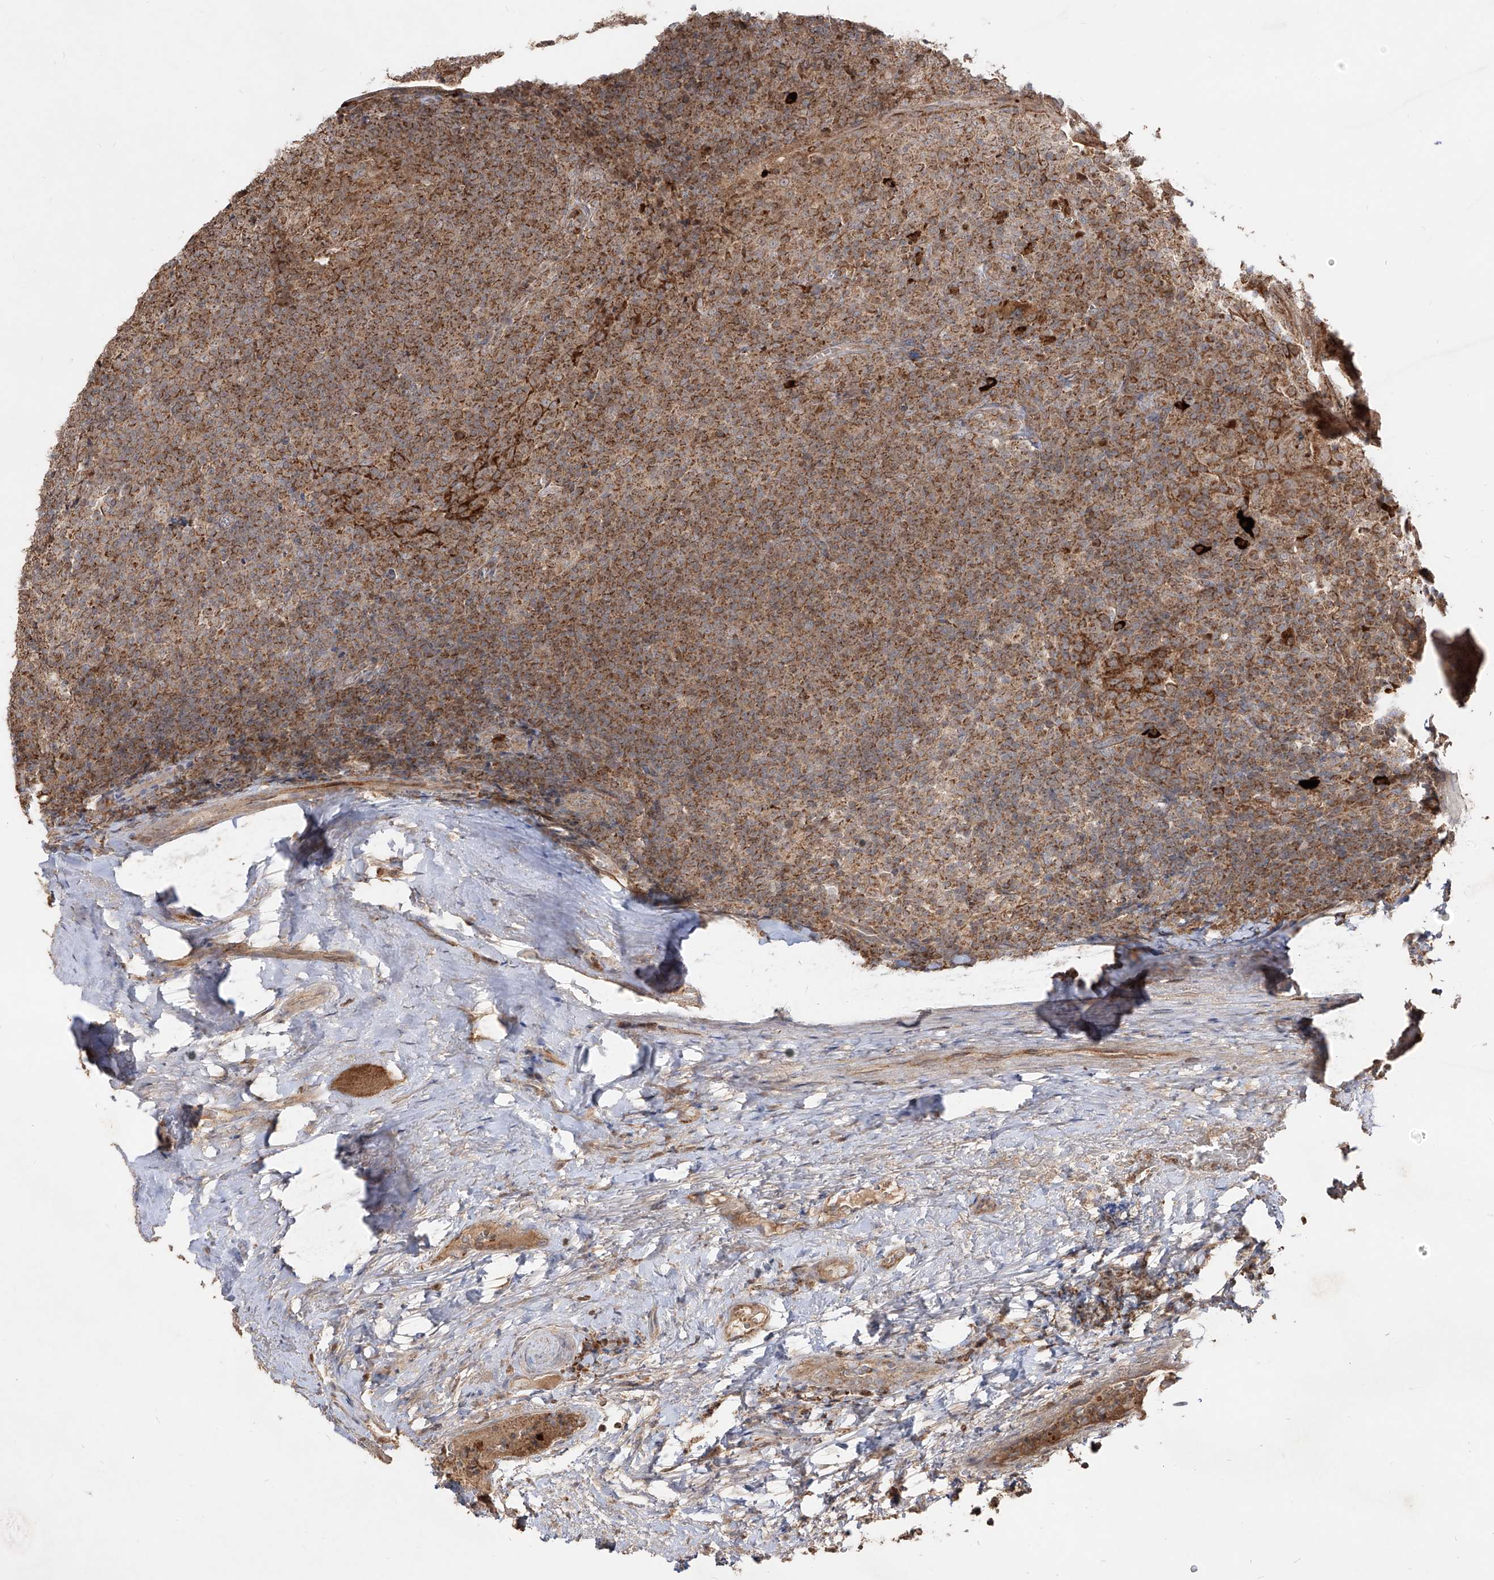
{"staining": {"intensity": "moderate", "quantity": ">75%", "location": "cytoplasmic/membranous"}, "tissue": "tonsil", "cell_type": "Germinal center cells", "image_type": "normal", "snomed": [{"axis": "morphology", "description": "Normal tissue, NOS"}, {"axis": "topography", "description": "Tonsil"}], "caption": "Immunohistochemistry (DAB (3,3'-diaminobenzidine)) staining of unremarkable tonsil displays moderate cytoplasmic/membranous protein positivity in approximately >75% of germinal center cells.", "gene": "AIM2", "patient": {"sex": "male", "age": 37}}